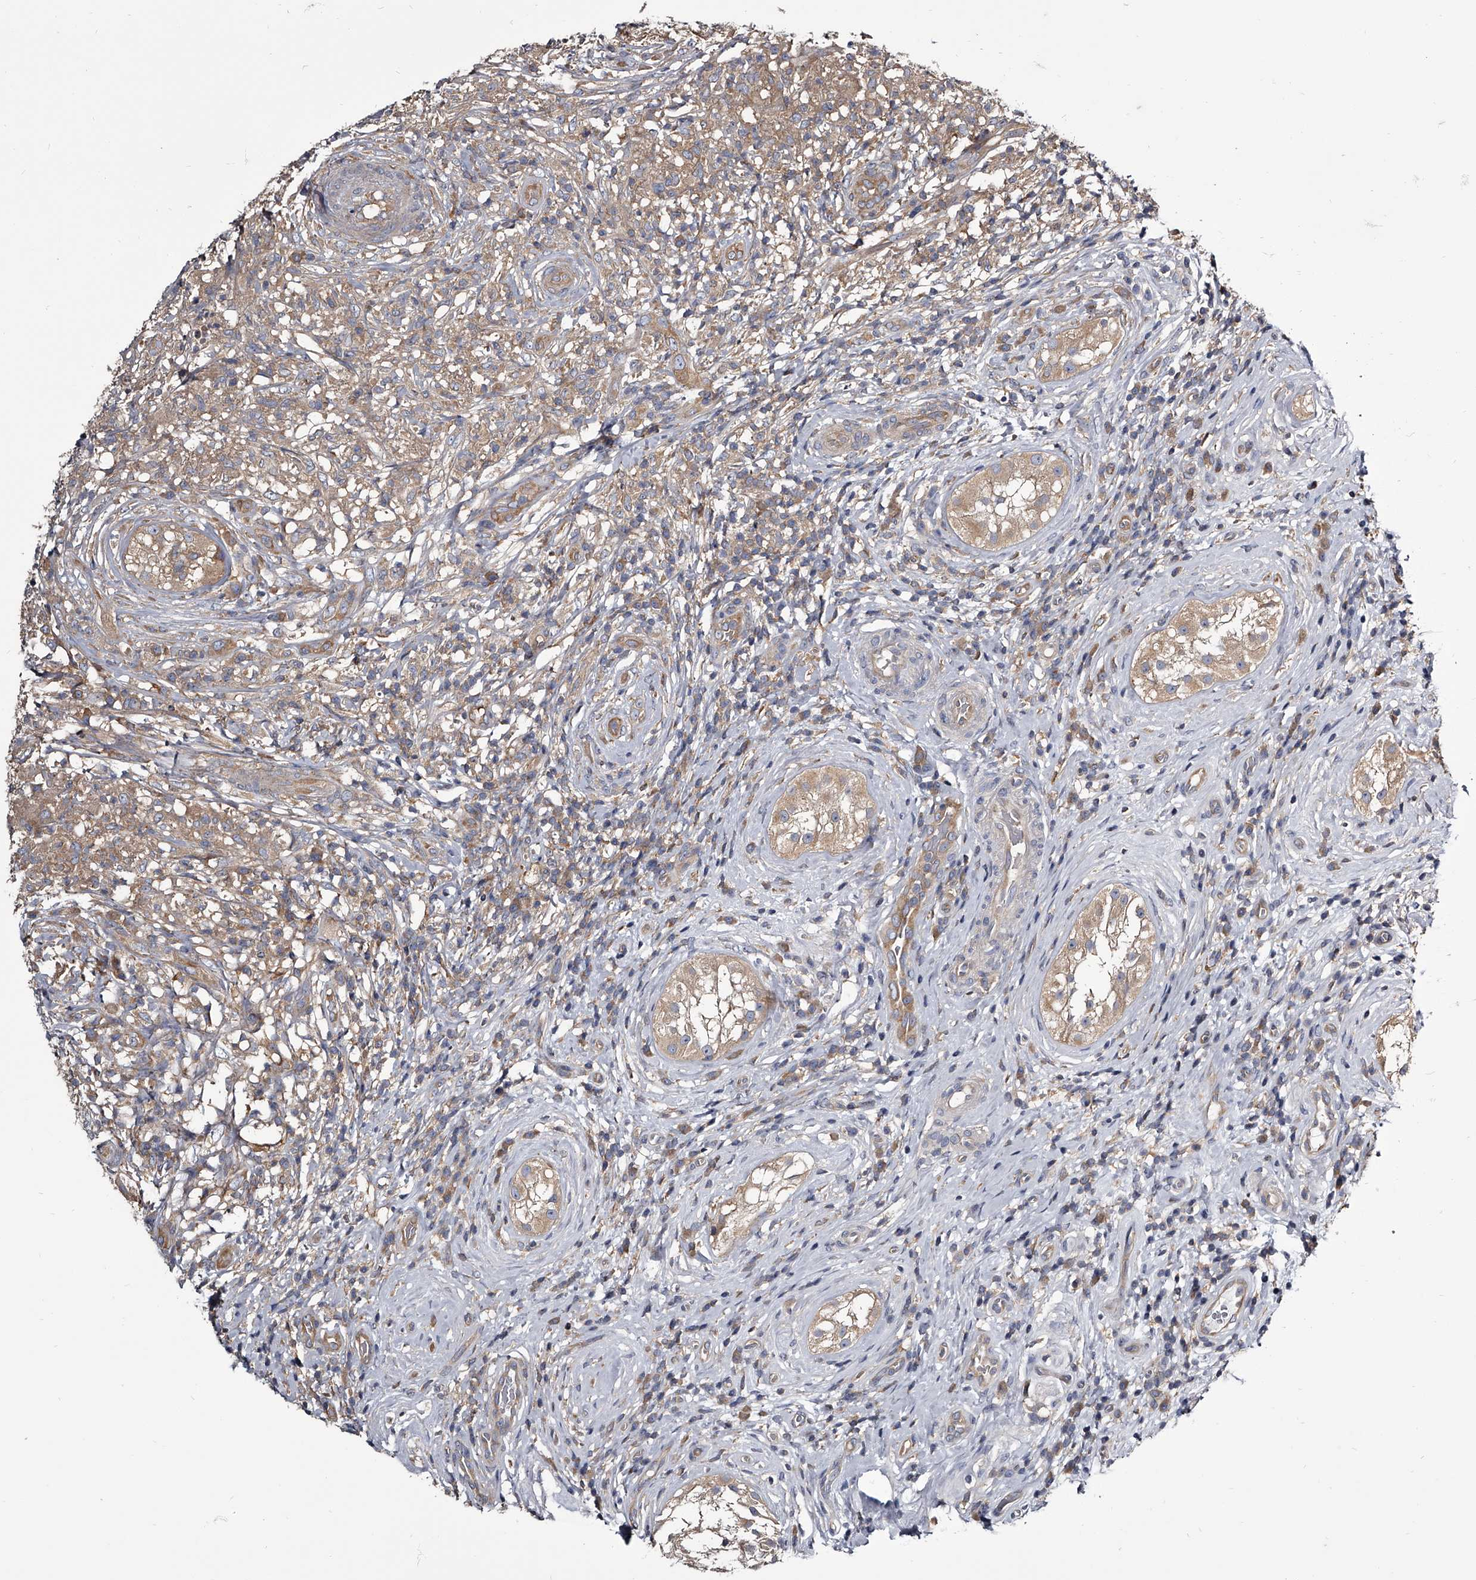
{"staining": {"intensity": "weak", "quantity": ">75%", "location": "cytoplasmic/membranous"}, "tissue": "testis cancer", "cell_type": "Tumor cells", "image_type": "cancer", "snomed": [{"axis": "morphology", "description": "Seminoma, NOS"}, {"axis": "topography", "description": "Testis"}], "caption": "Protein expression analysis of seminoma (testis) reveals weak cytoplasmic/membranous positivity in approximately >75% of tumor cells.", "gene": "GAPVD1", "patient": {"sex": "male", "age": 49}}